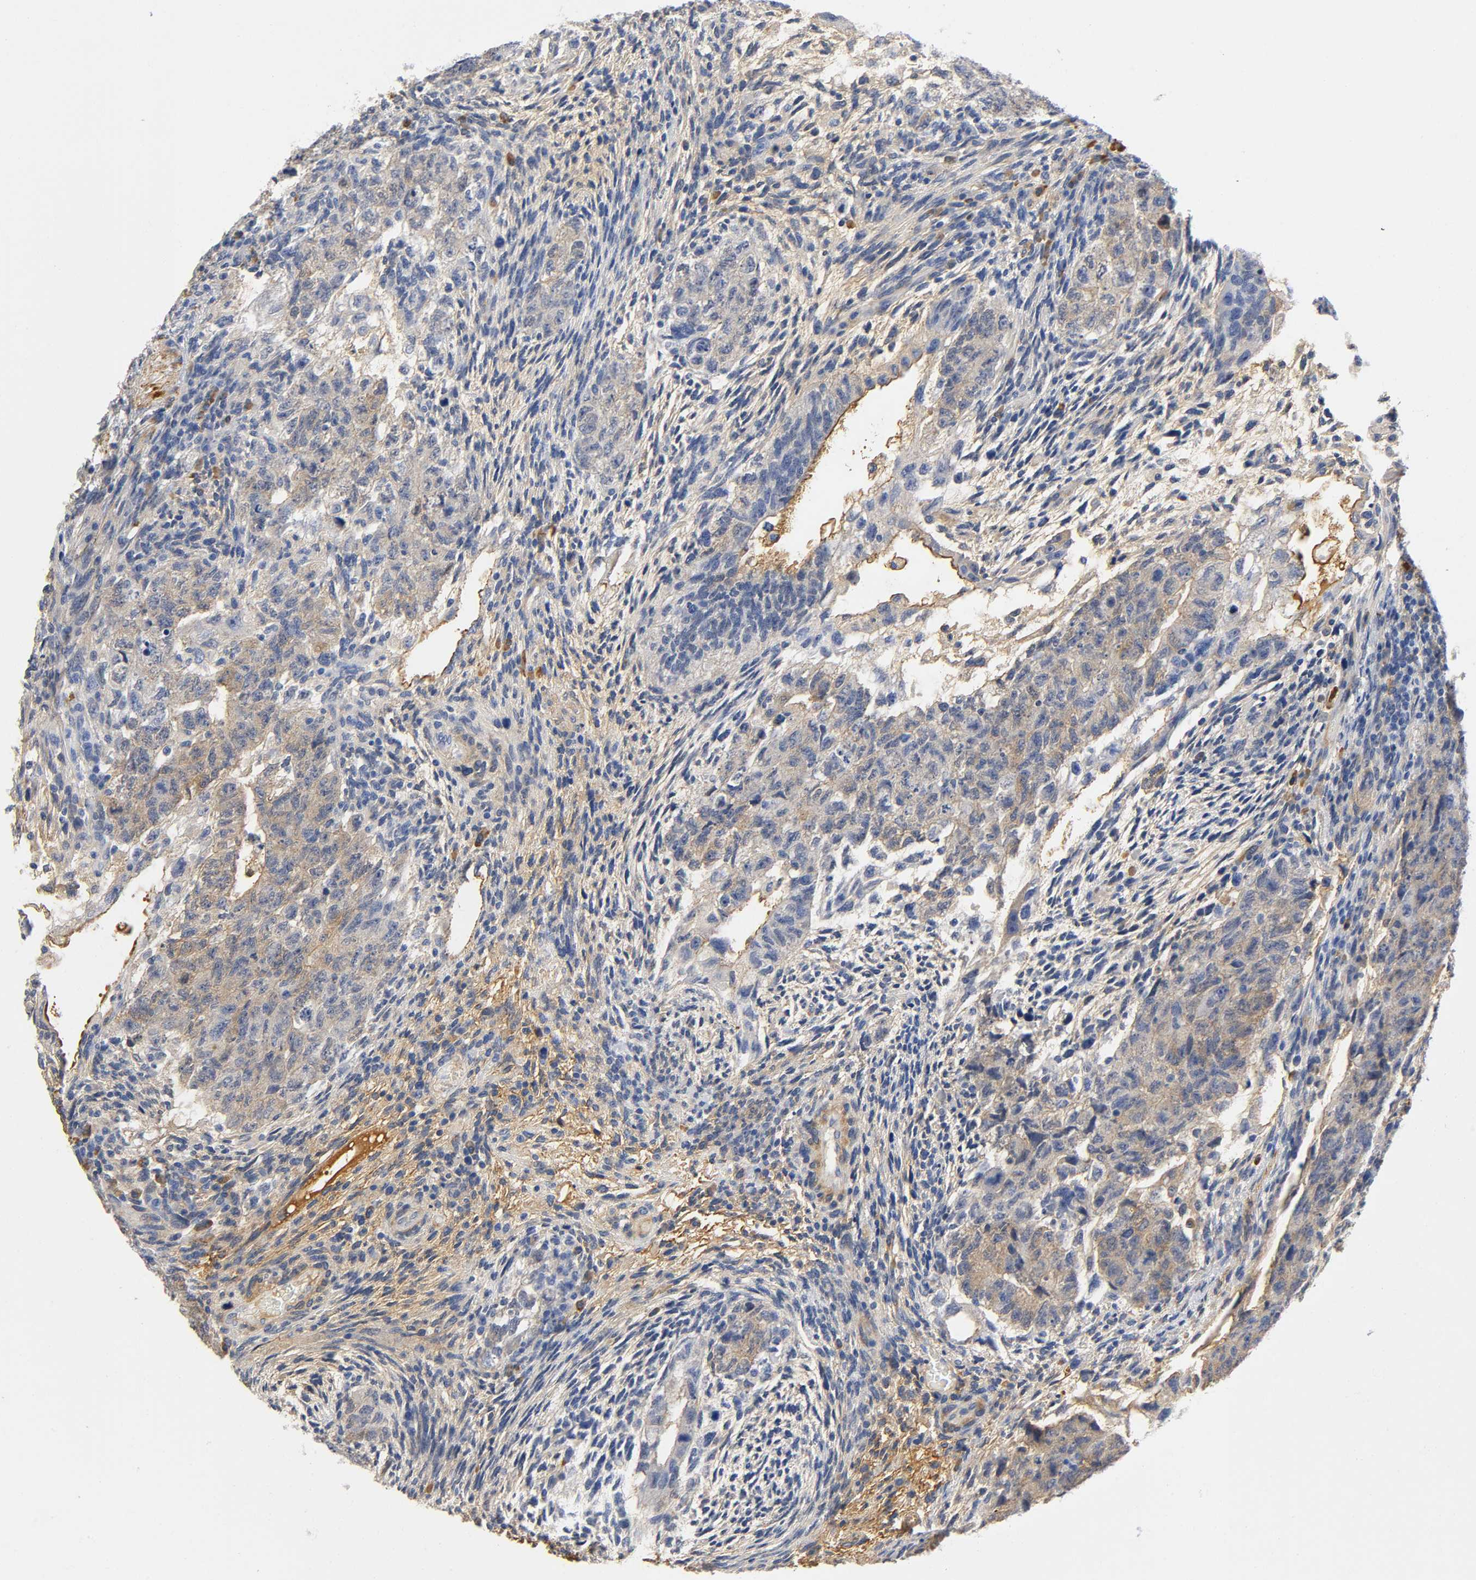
{"staining": {"intensity": "weak", "quantity": ">75%", "location": "cytoplasmic/membranous"}, "tissue": "testis cancer", "cell_type": "Tumor cells", "image_type": "cancer", "snomed": [{"axis": "morphology", "description": "Normal tissue, NOS"}, {"axis": "morphology", "description": "Carcinoma, Embryonal, NOS"}, {"axis": "topography", "description": "Testis"}], "caption": "Weak cytoplasmic/membranous expression for a protein is present in about >75% of tumor cells of embryonal carcinoma (testis) using IHC.", "gene": "TNC", "patient": {"sex": "male", "age": 36}}